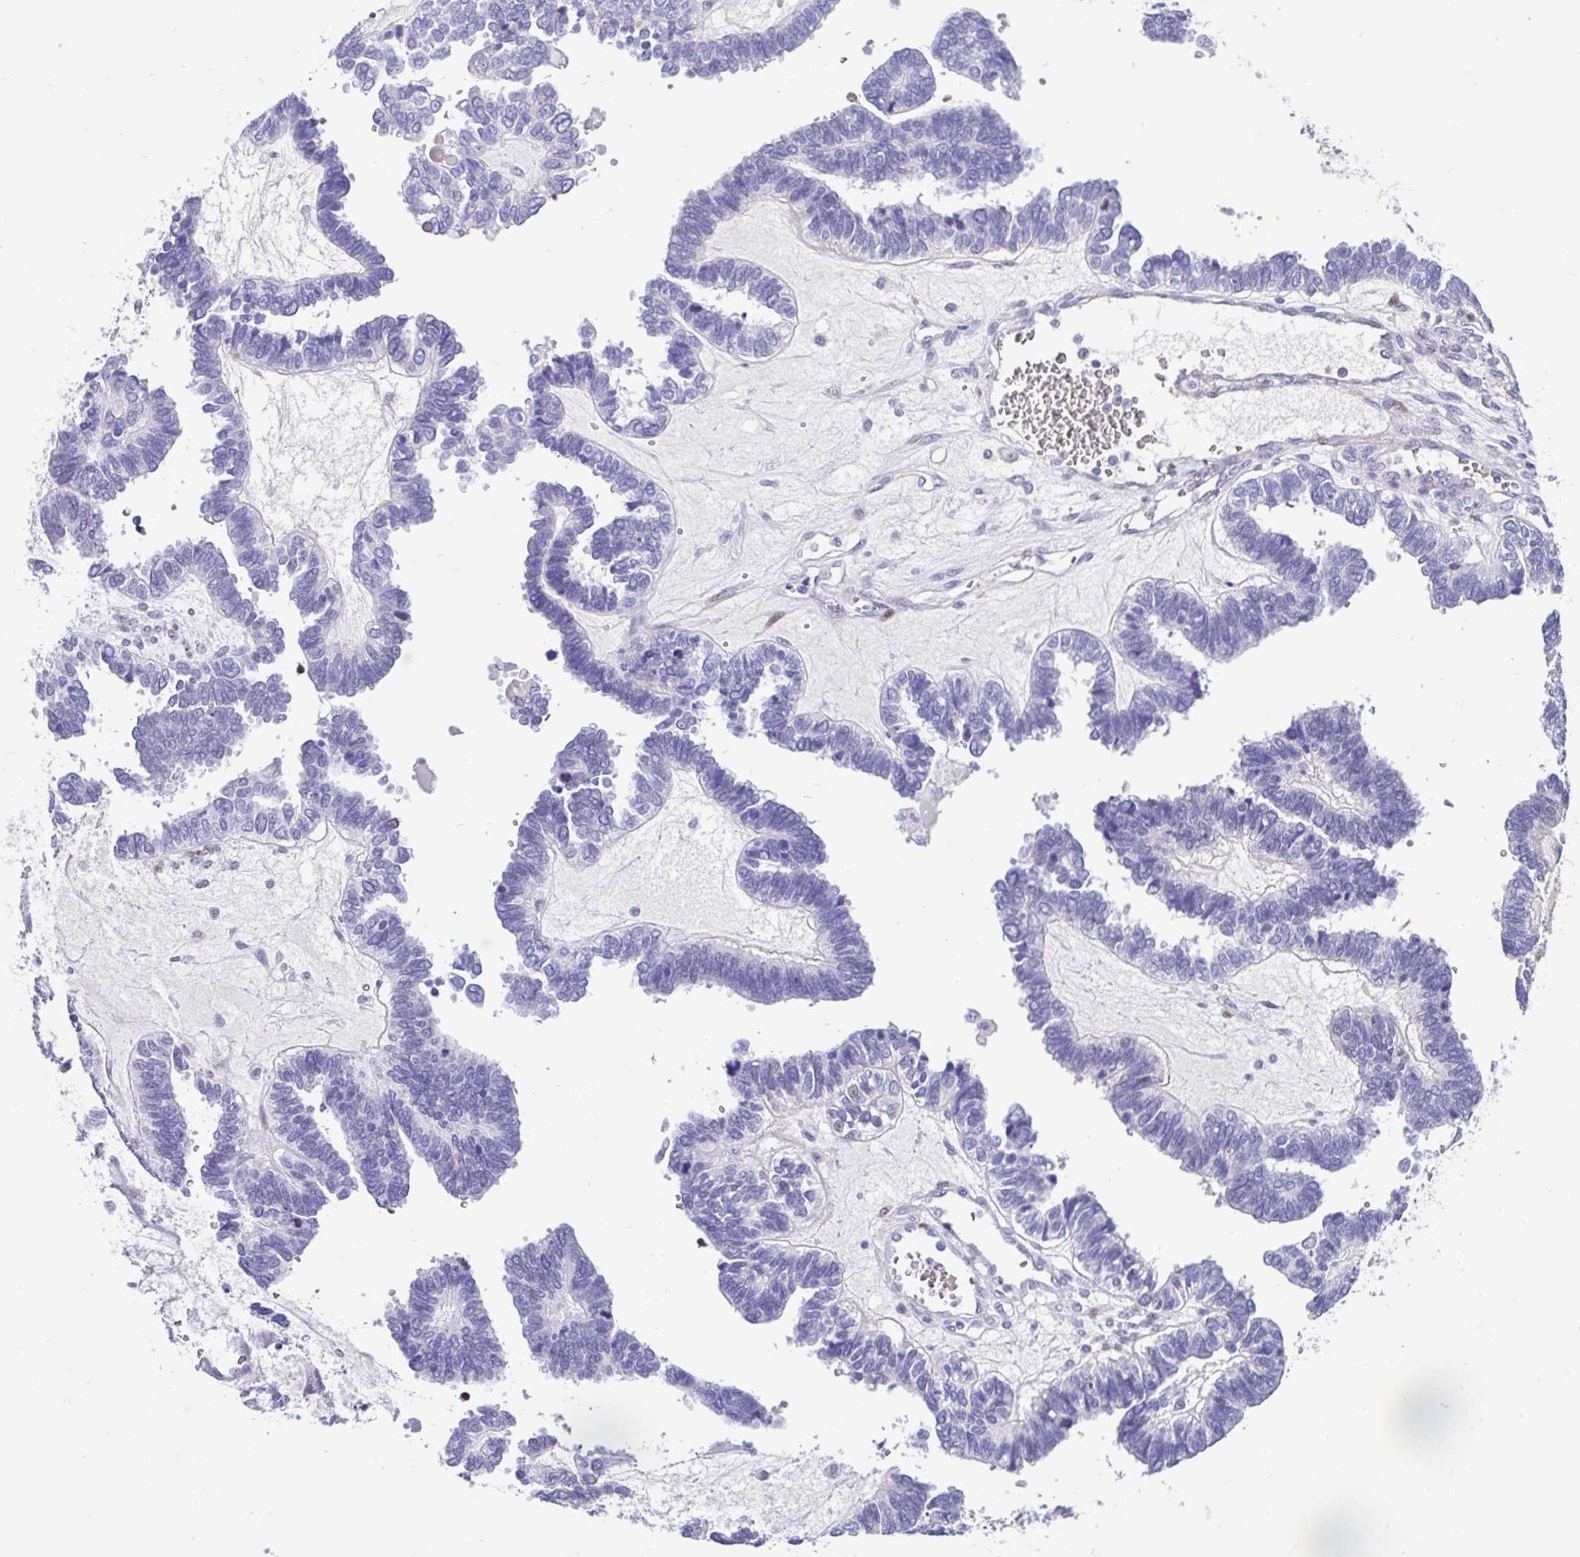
{"staining": {"intensity": "negative", "quantity": "none", "location": "none"}, "tissue": "ovarian cancer", "cell_type": "Tumor cells", "image_type": "cancer", "snomed": [{"axis": "morphology", "description": "Cystadenocarcinoma, serous, NOS"}, {"axis": "topography", "description": "Ovary"}], "caption": "Protein analysis of ovarian cancer (serous cystadenocarcinoma) displays no significant staining in tumor cells.", "gene": "NHLH2", "patient": {"sex": "female", "age": 51}}